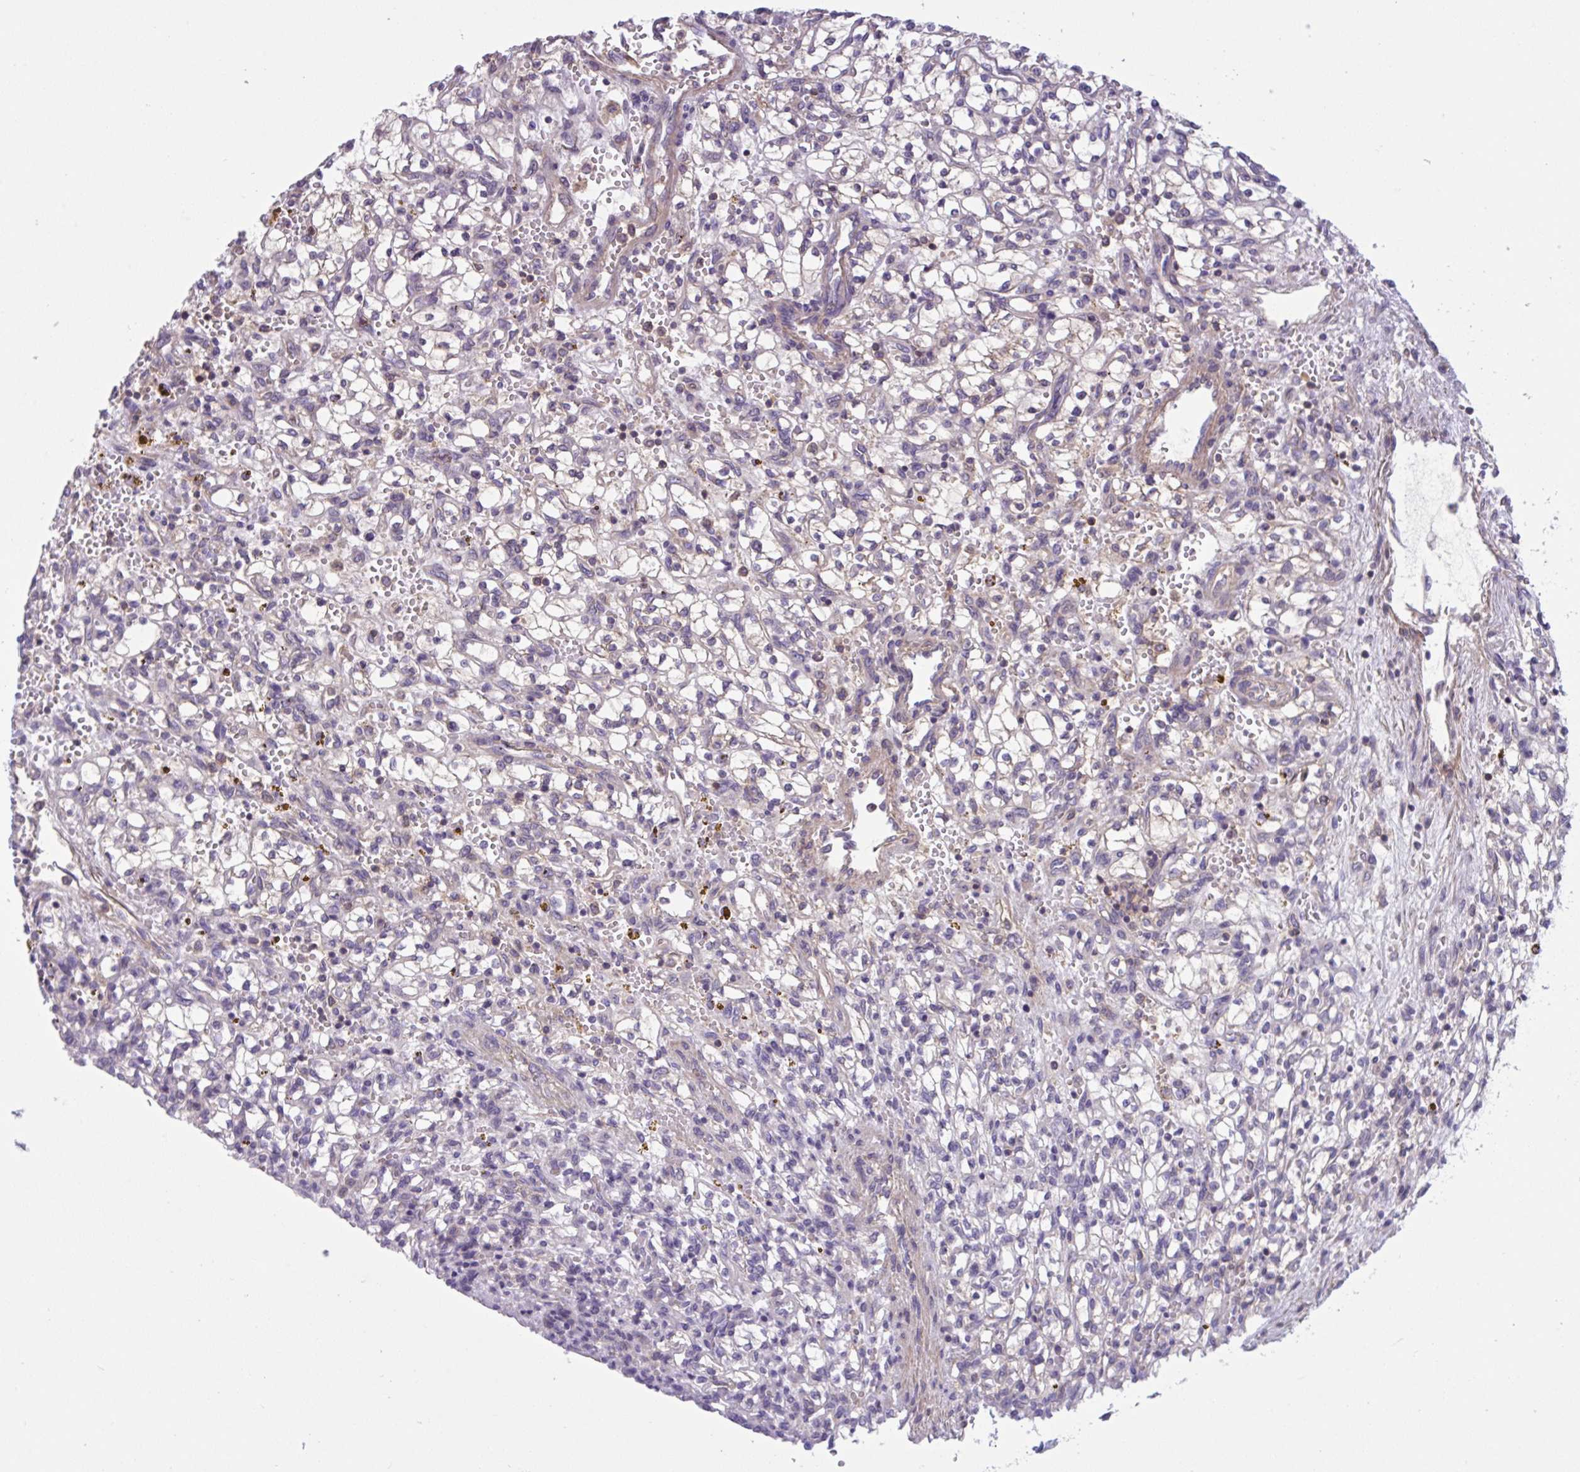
{"staining": {"intensity": "negative", "quantity": "none", "location": "none"}, "tissue": "renal cancer", "cell_type": "Tumor cells", "image_type": "cancer", "snomed": [{"axis": "morphology", "description": "Adenocarcinoma, NOS"}, {"axis": "topography", "description": "Kidney"}], "caption": "Human renal cancer stained for a protein using IHC displays no staining in tumor cells.", "gene": "WNT9B", "patient": {"sex": "female", "age": 64}}